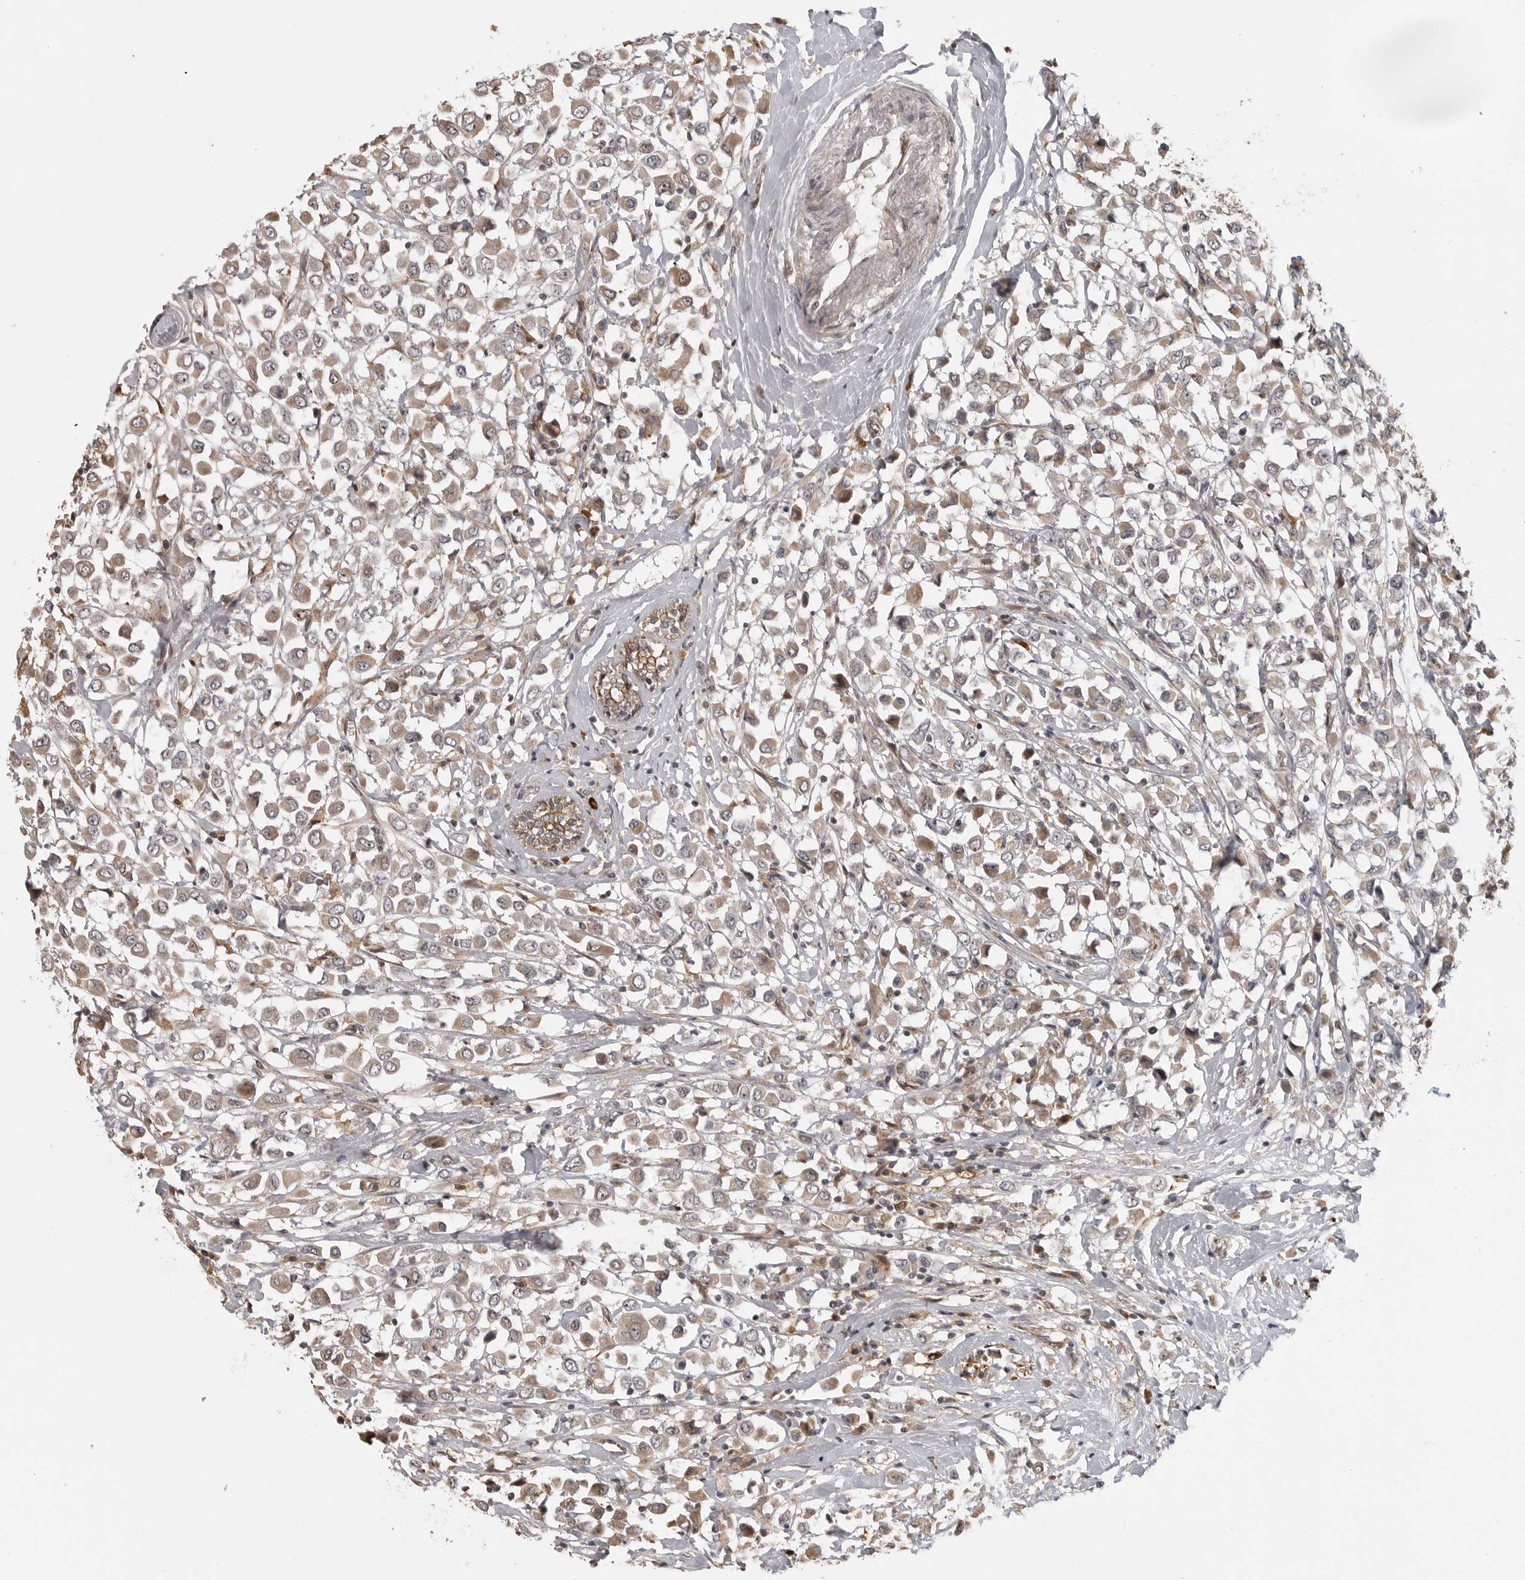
{"staining": {"intensity": "weak", "quantity": ">75%", "location": "cytoplasmic/membranous"}, "tissue": "breast cancer", "cell_type": "Tumor cells", "image_type": "cancer", "snomed": [{"axis": "morphology", "description": "Duct carcinoma"}, {"axis": "topography", "description": "Breast"}], "caption": "Breast cancer (intraductal carcinoma) tissue shows weak cytoplasmic/membranous positivity in approximately >75% of tumor cells", "gene": "IDO1", "patient": {"sex": "female", "age": 61}}